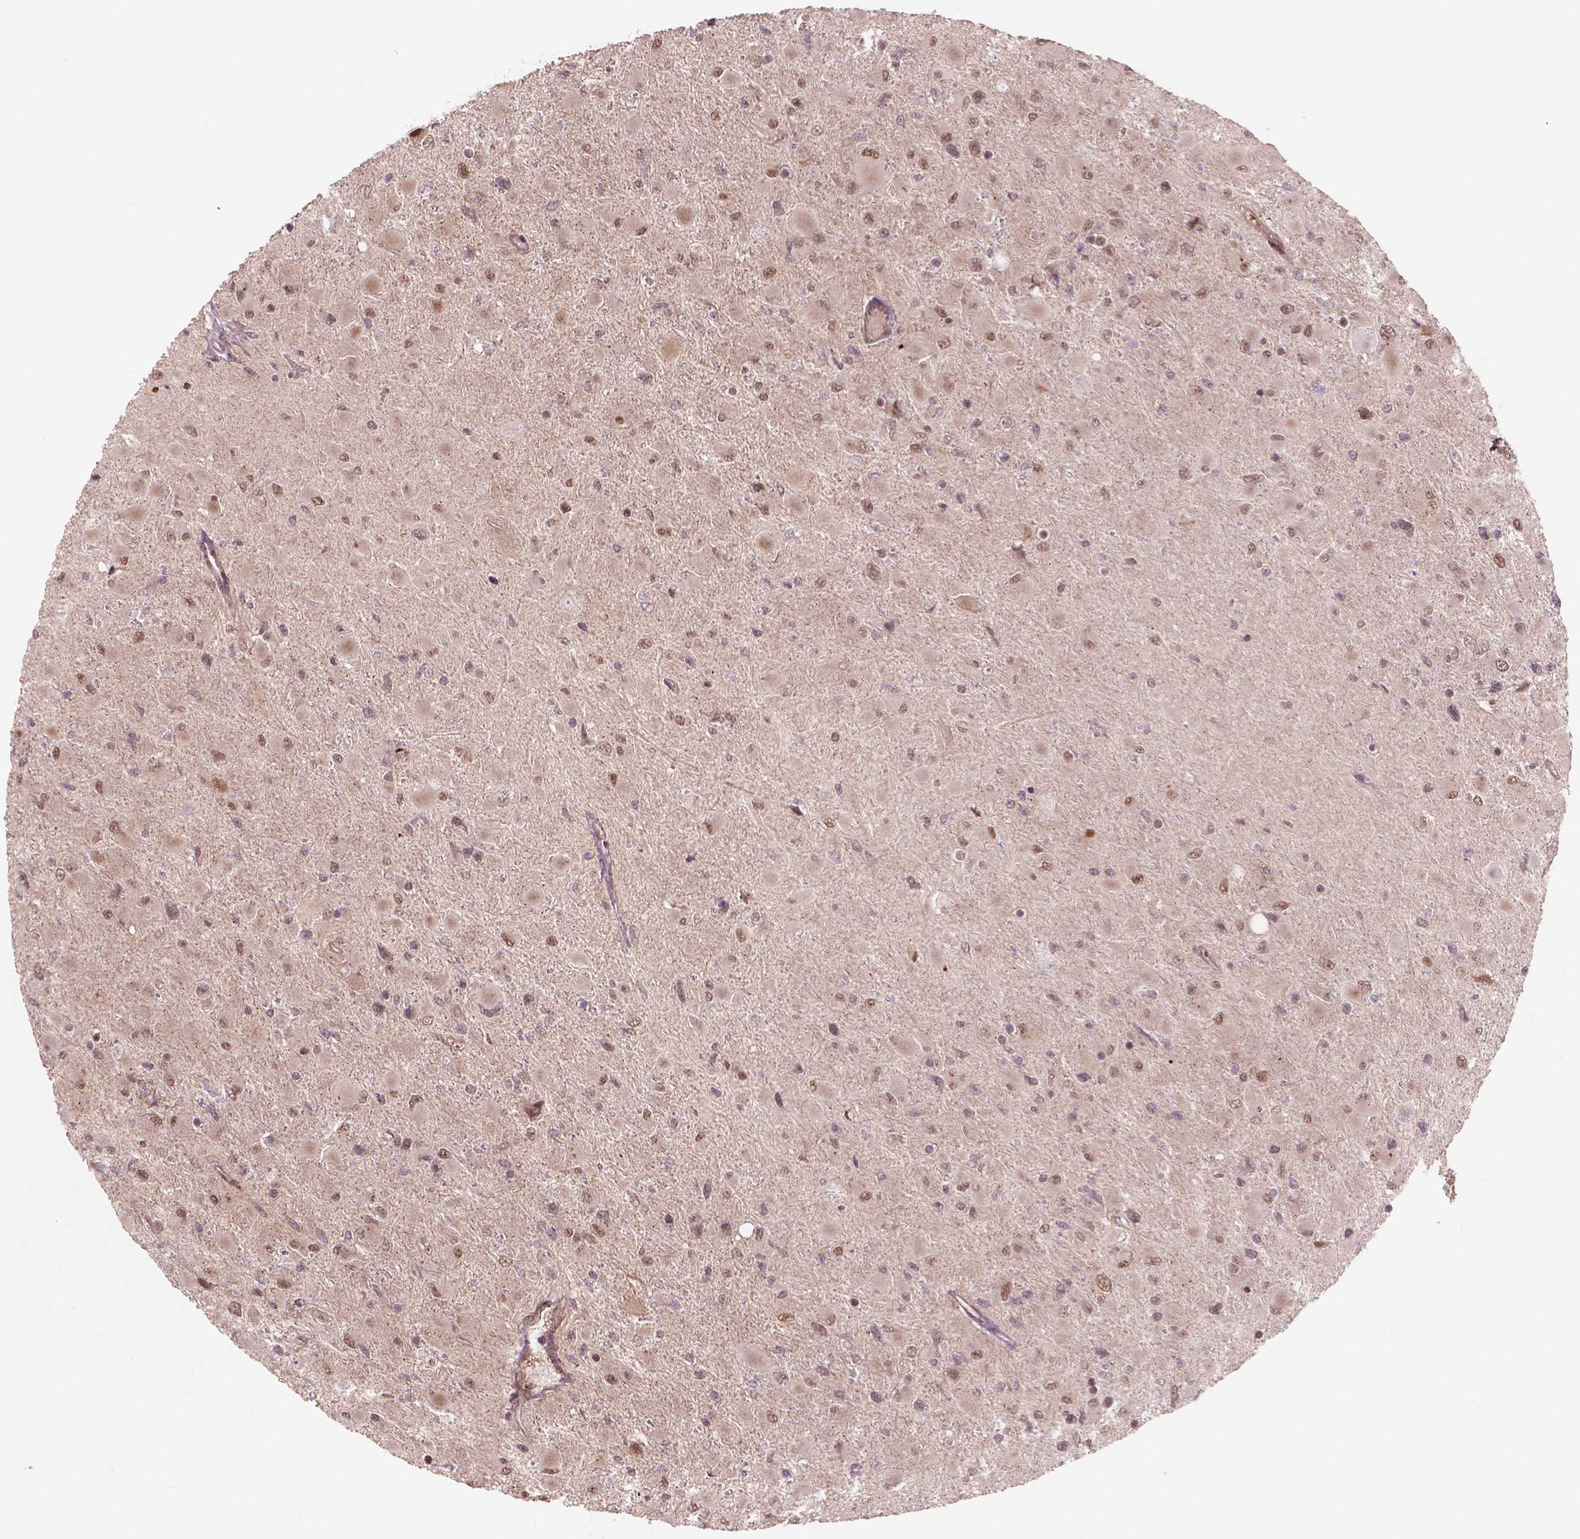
{"staining": {"intensity": "weak", "quantity": "25%-75%", "location": "cytoplasmic/membranous,nuclear"}, "tissue": "glioma", "cell_type": "Tumor cells", "image_type": "cancer", "snomed": [{"axis": "morphology", "description": "Glioma, malignant, High grade"}, {"axis": "topography", "description": "Cerebral cortex"}], "caption": "A high-resolution micrograph shows IHC staining of glioma, which exhibits weak cytoplasmic/membranous and nuclear positivity in about 25%-75% of tumor cells.", "gene": "PSMD11", "patient": {"sex": "female", "age": 36}}